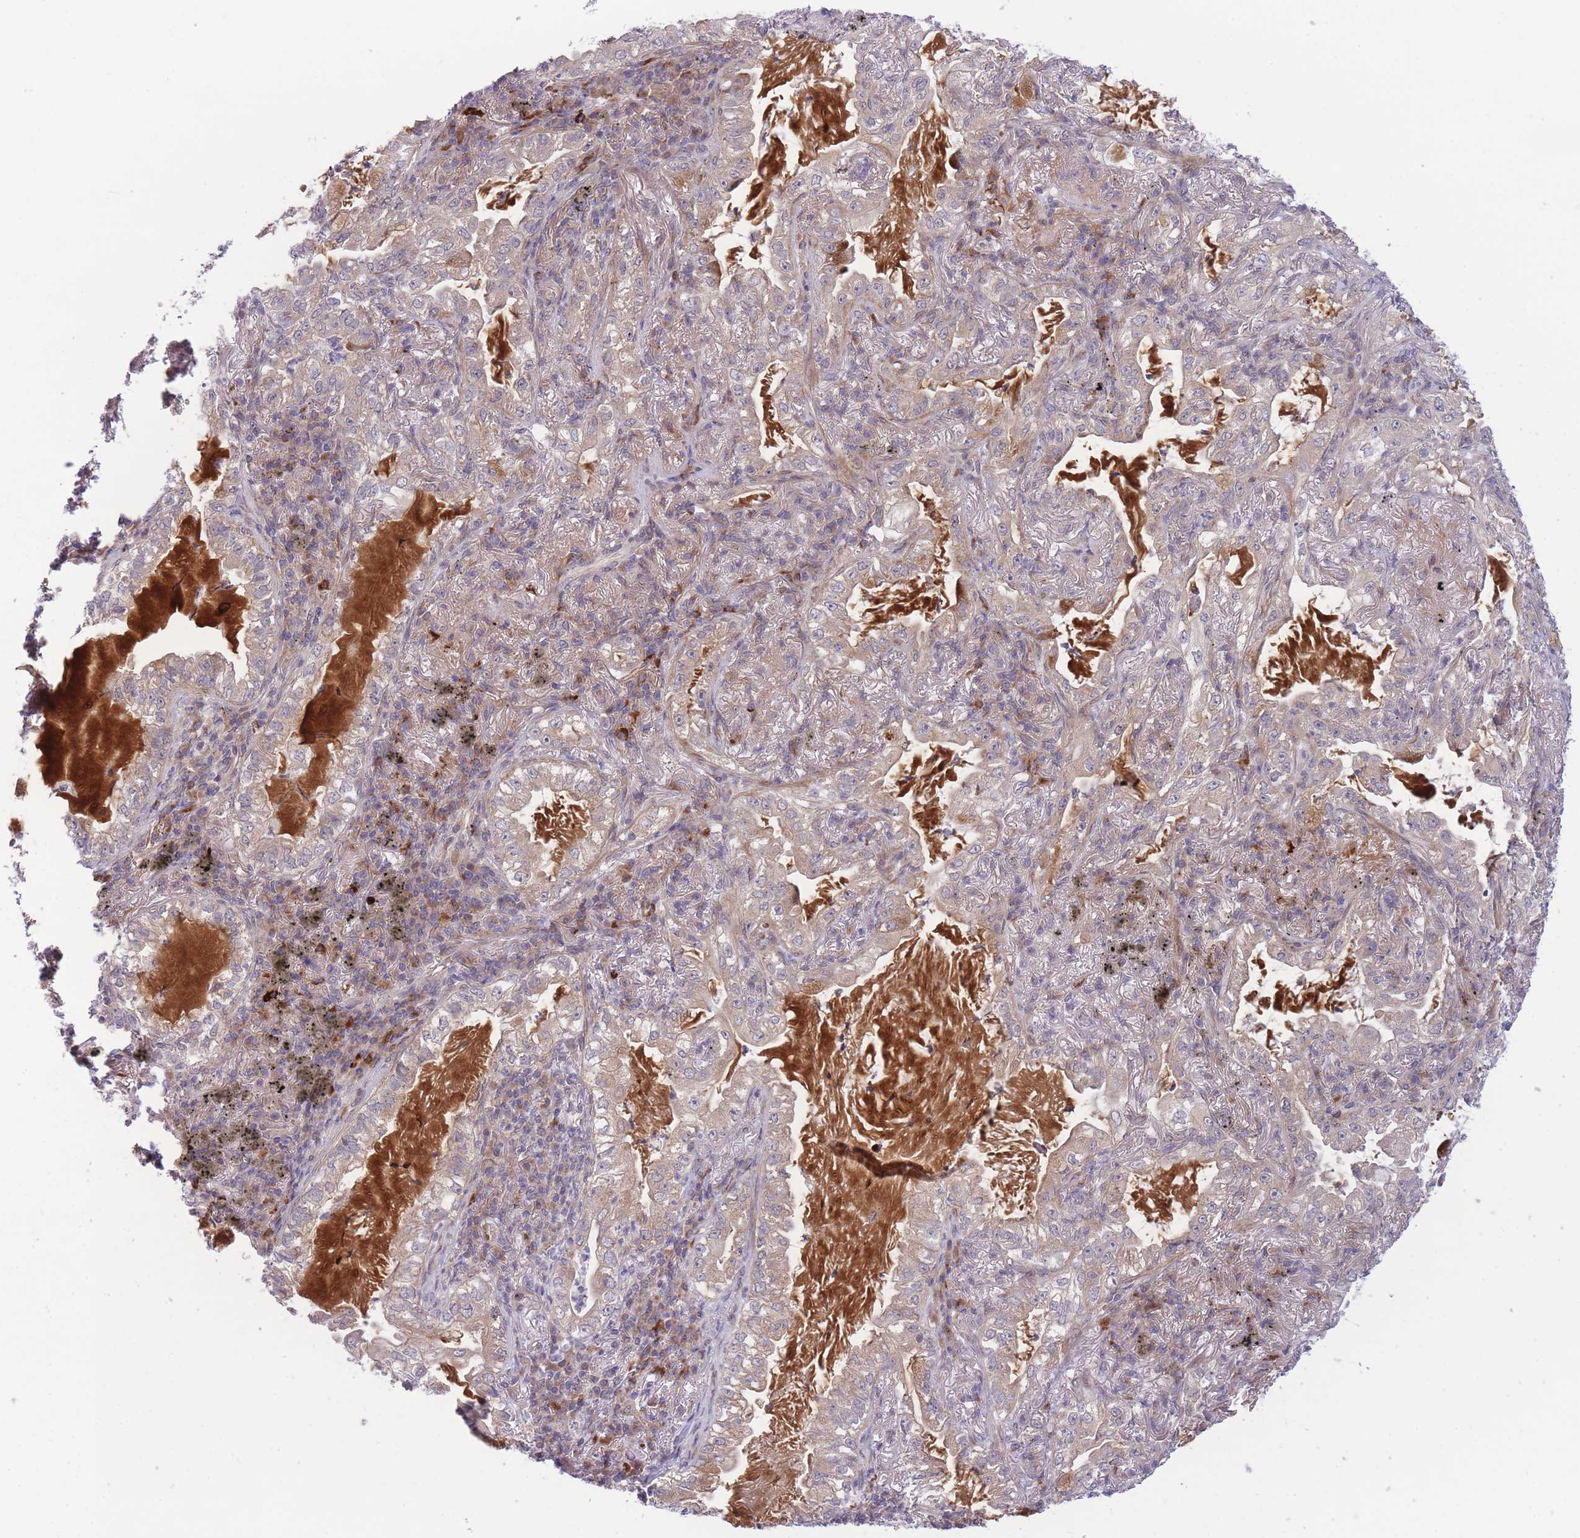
{"staining": {"intensity": "weak", "quantity": "25%-75%", "location": "cytoplasmic/membranous"}, "tissue": "lung cancer", "cell_type": "Tumor cells", "image_type": "cancer", "snomed": [{"axis": "morphology", "description": "Adenocarcinoma, NOS"}, {"axis": "topography", "description": "Lung"}], "caption": "IHC histopathology image of neoplastic tissue: adenocarcinoma (lung) stained using immunohistochemistry exhibits low levels of weak protein expression localized specifically in the cytoplasmic/membranous of tumor cells, appearing as a cytoplasmic/membranous brown color.", "gene": "CDC25B", "patient": {"sex": "female", "age": 73}}